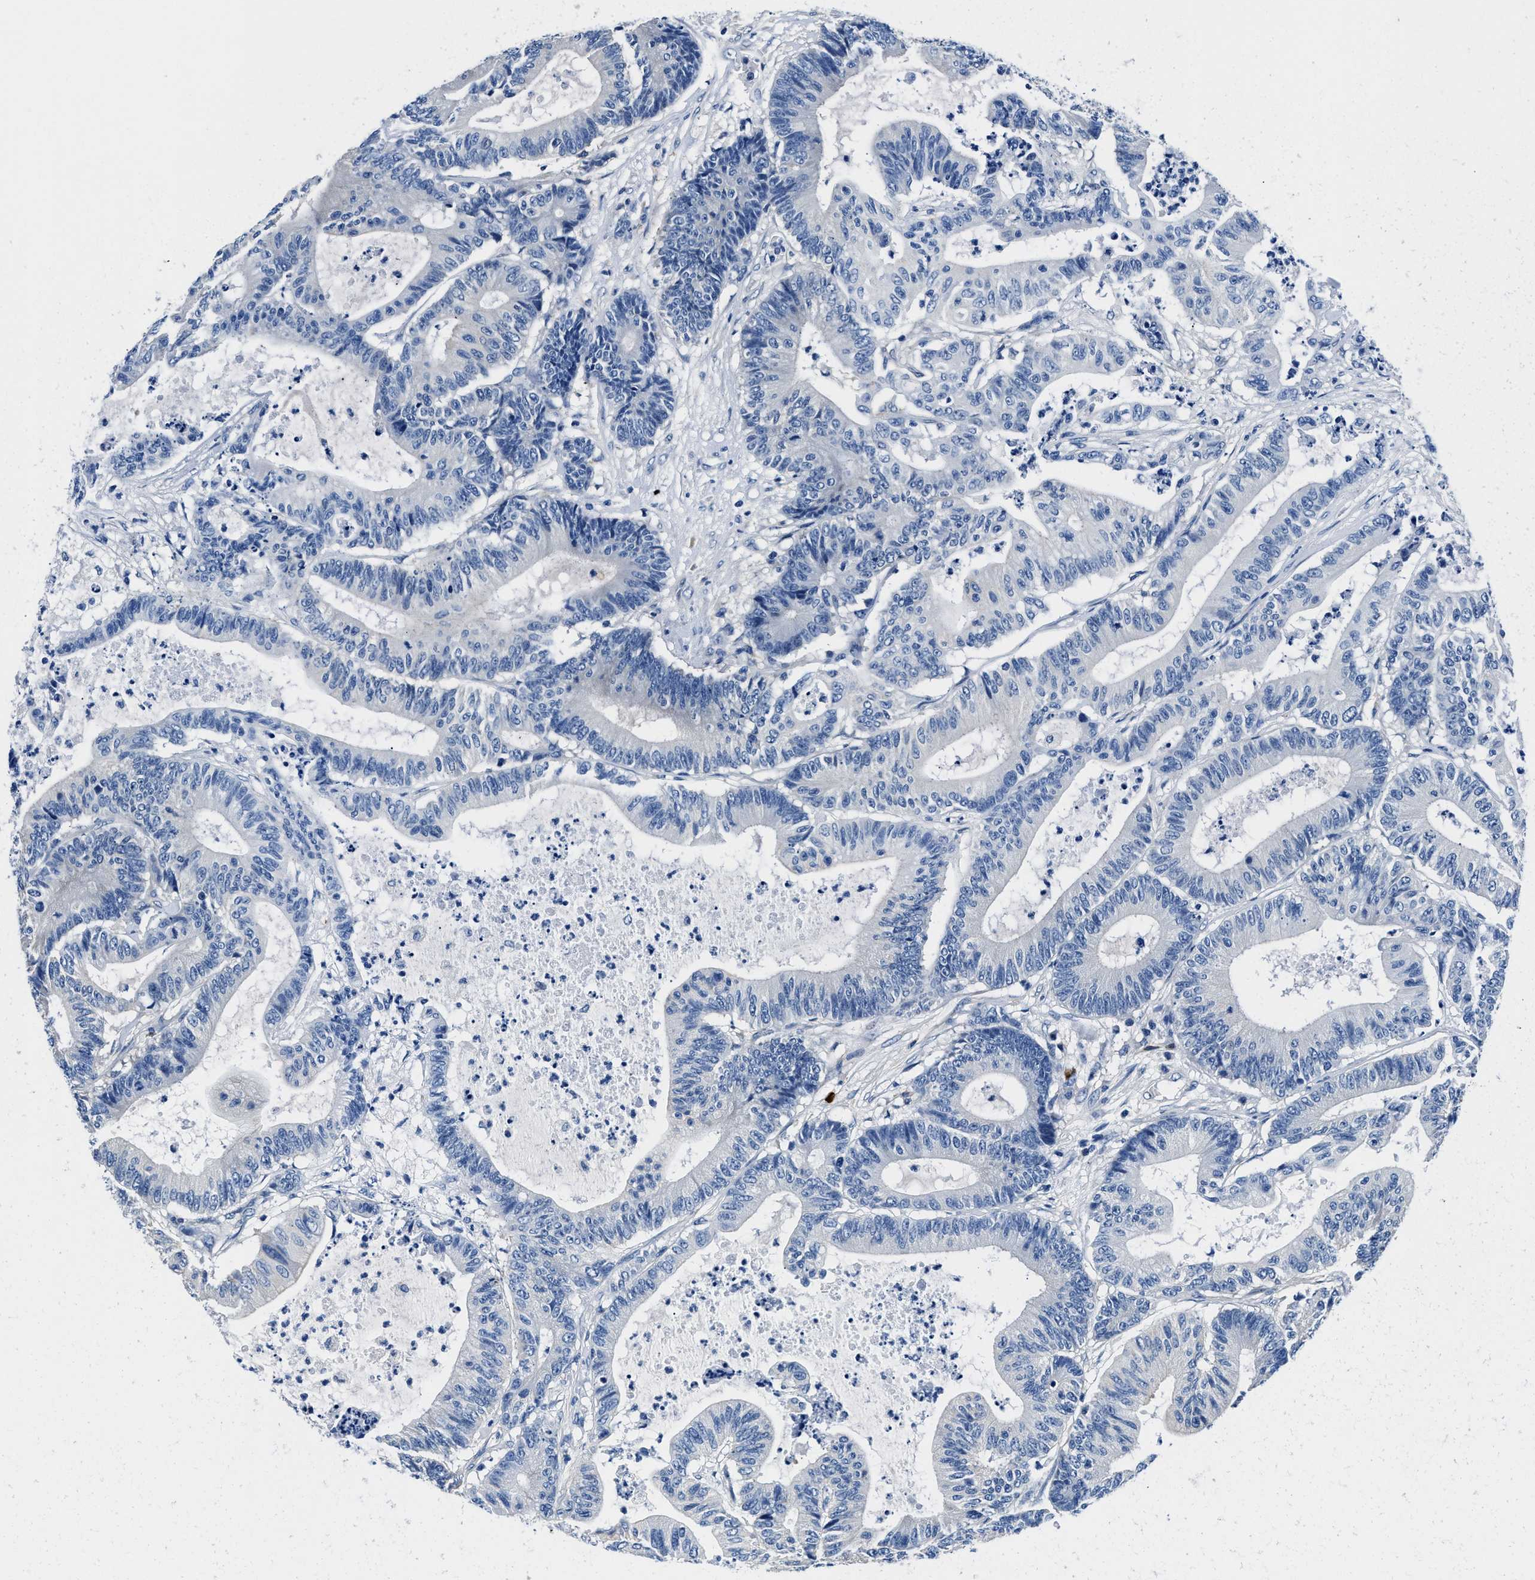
{"staining": {"intensity": "negative", "quantity": "none", "location": "none"}, "tissue": "colorectal cancer", "cell_type": "Tumor cells", "image_type": "cancer", "snomed": [{"axis": "morphology", "description": "Adenocarcinoma, NOS"}, {"axis": "topography", "description": "Colon"}], "caption": "High magnification brightfield microscopy of colorectal cancer stained with DAB (3,3'-diaminobenzidine) (brown) and counterstained with hematoxylin (blue): tumor cells show no significant positivity.", "gene": "ZFAND3", "patient": {"sex": "female", "age": 84}}